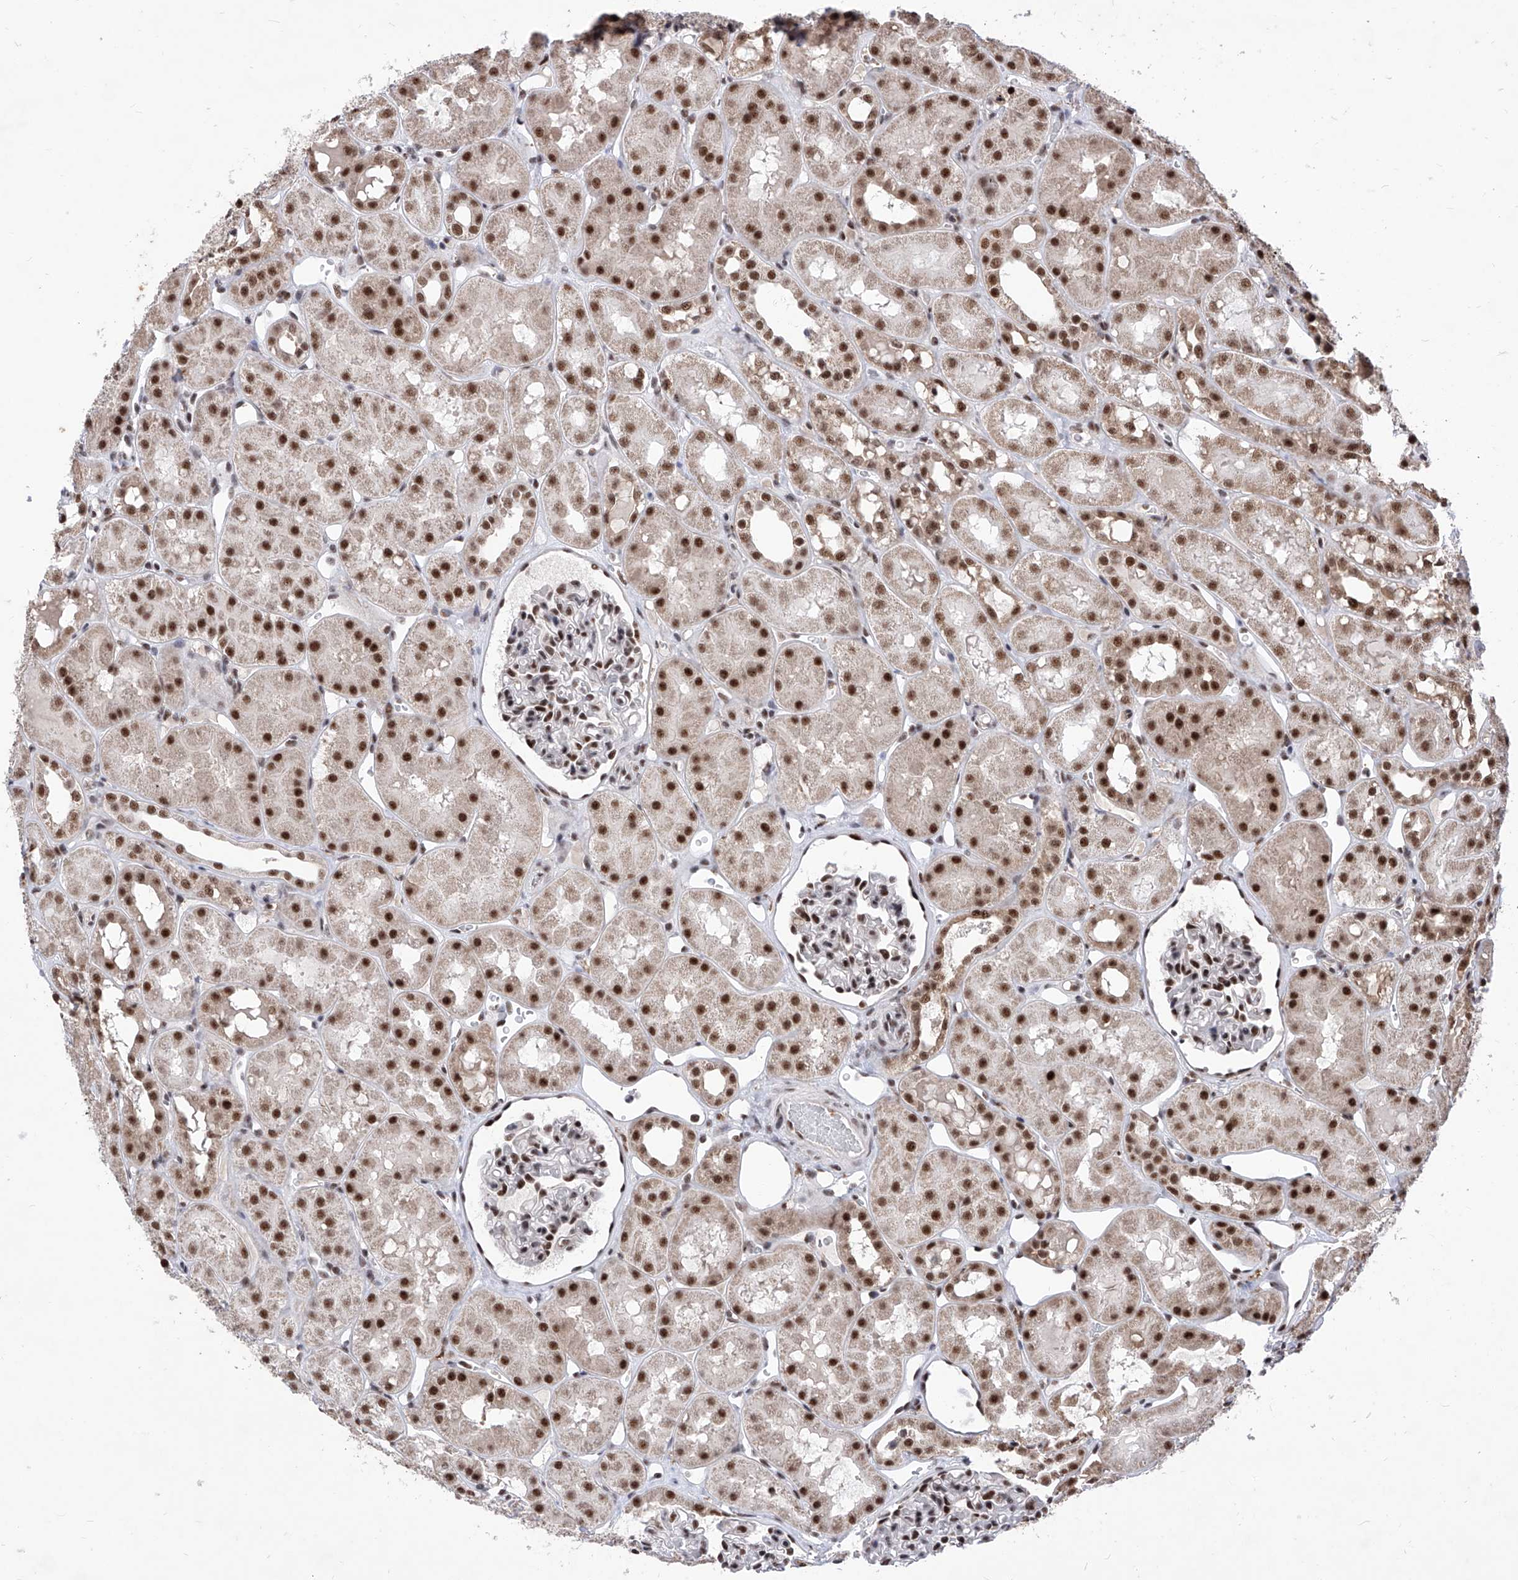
{"staining": {"intensity": "strong", "quantity": ">75%", "location": "nuclear"}, "tissue": "kidney", "cell_type": "Cells in glomeruli", "image_type": "normal", "snomed": [{"axis": "morphology", "description": "Normal tissue, NOS"}, {"axis": "topography", "description": "Kidney"}], "caption": "Kidney stained with DAB (3,3'-diaminobenzidine) immunohistochemistry exhibits high levels of strong nuclear staining in about >75% of cells in glomeruli. The staining is performed using DAB brown chromogen to label protein expression. The nuclei are counter-stained blue using hematoxylin.", "gene": "PHF5A", "patient": {"sex": "male", "age": 16}}